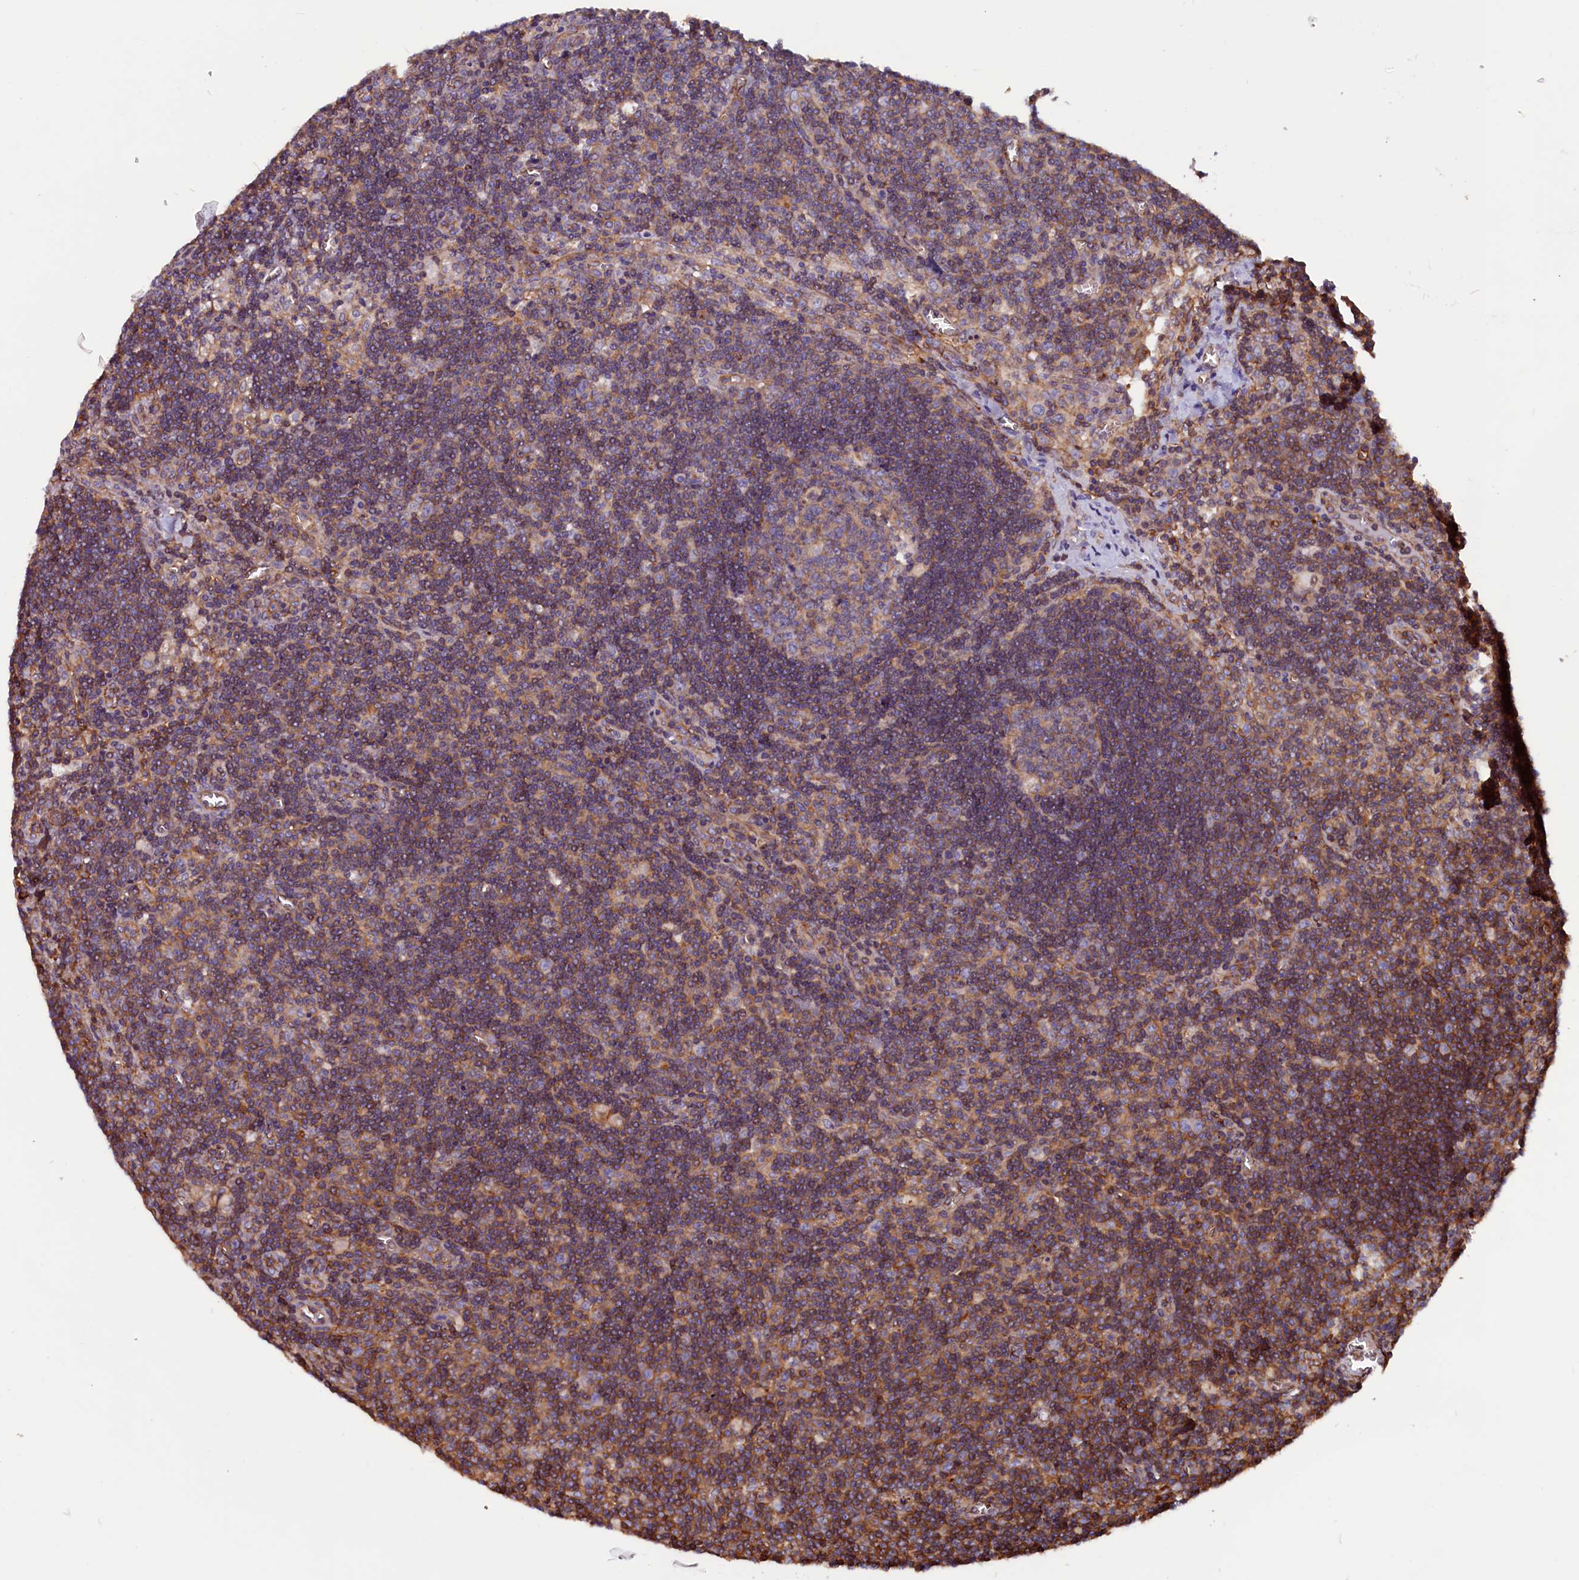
{"staining": {"intensity": "weak", "quantity": "25%-75%", "location": "cytoplasmic/membranous"}, "tissue": "lymph node", "cell_type": "Germinal center cells", "image_type": "normal", "snomed": [{"axis": "morphology", "description": "Normal tissue, NOS"}, {"axis": "topography", "description": "Lymph node"}], "caption": "A low amount of weak cytoplasmic/membranous expression is identified in approximately 25%-75% of germinal center cells in benign lymph node. (IHC, brightfield microscopy, high magnification).", "gene": "ZNF749", "patient": {"sex": "male", "age": 58}}